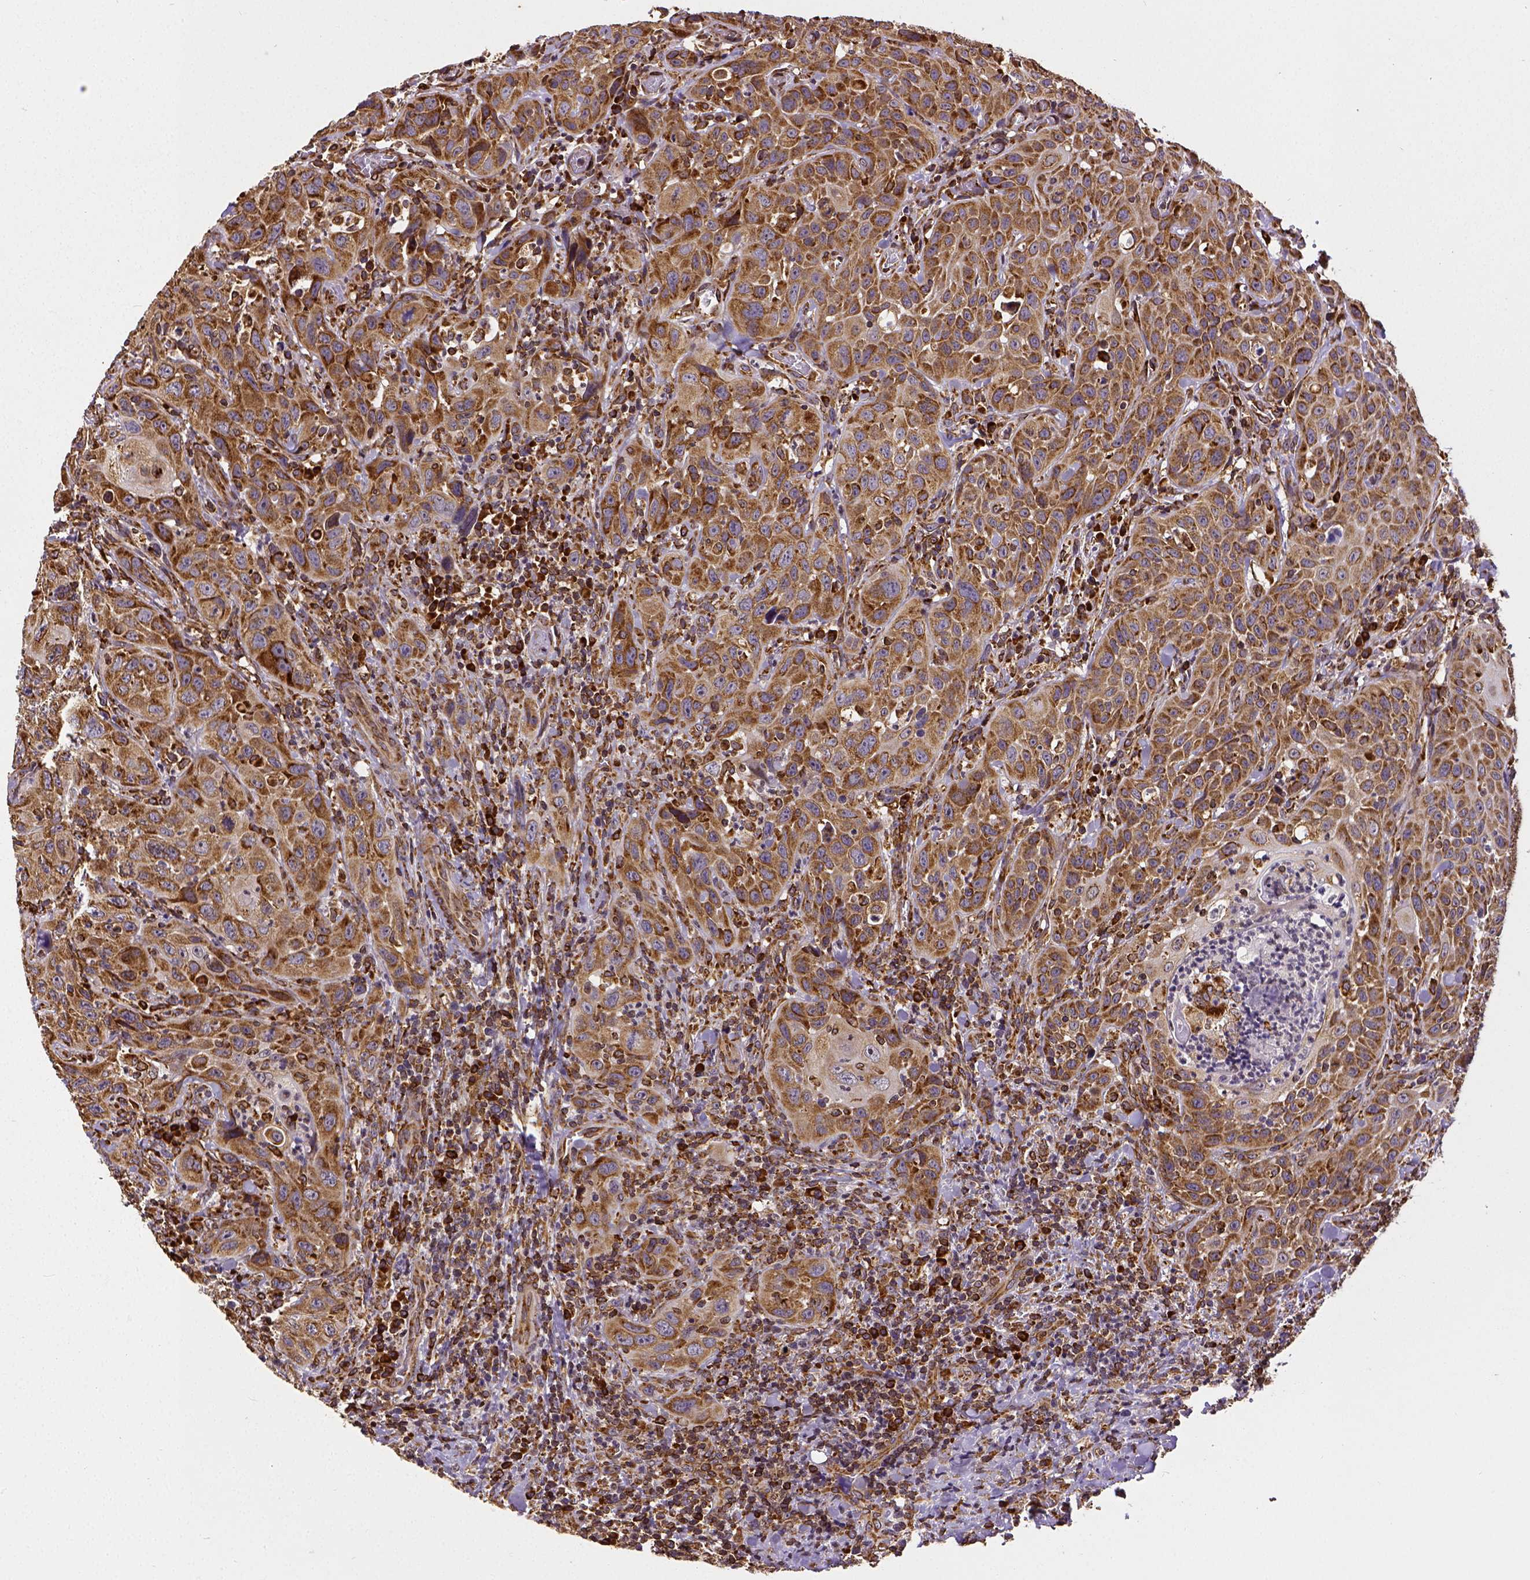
{"staining": {"intensity": "moderate", "quantity": ">75%", "location": "cytoplasmic/membranous"}, "tissue": "head and neck cancer", "cell_type": "Tumor cells", "image_type": "cancer", "snomed": [{"axis": "morphology", "description": "Normal tissue, NOS"}, {"axis": "morphology", "description": "Squamous cell carcinoma, NOS"}, {"axis": "topography", "description": "Oral tissue"}, {"axis": "topography", "description": "Tounge, NOS"}, {"axis": "topography", "description": "Head-Neck"}], "caption": "This photomicrograph demonstrates immunohistochemistry (IHC) staining of human head and neck cancer (squamous cell carcinoma), with medium moderate cytoplasmic/membranous positivity in approximately >75% of tumor cells.", "gene": "MTDH", "patient": {"sex": "male", "age": 62}}